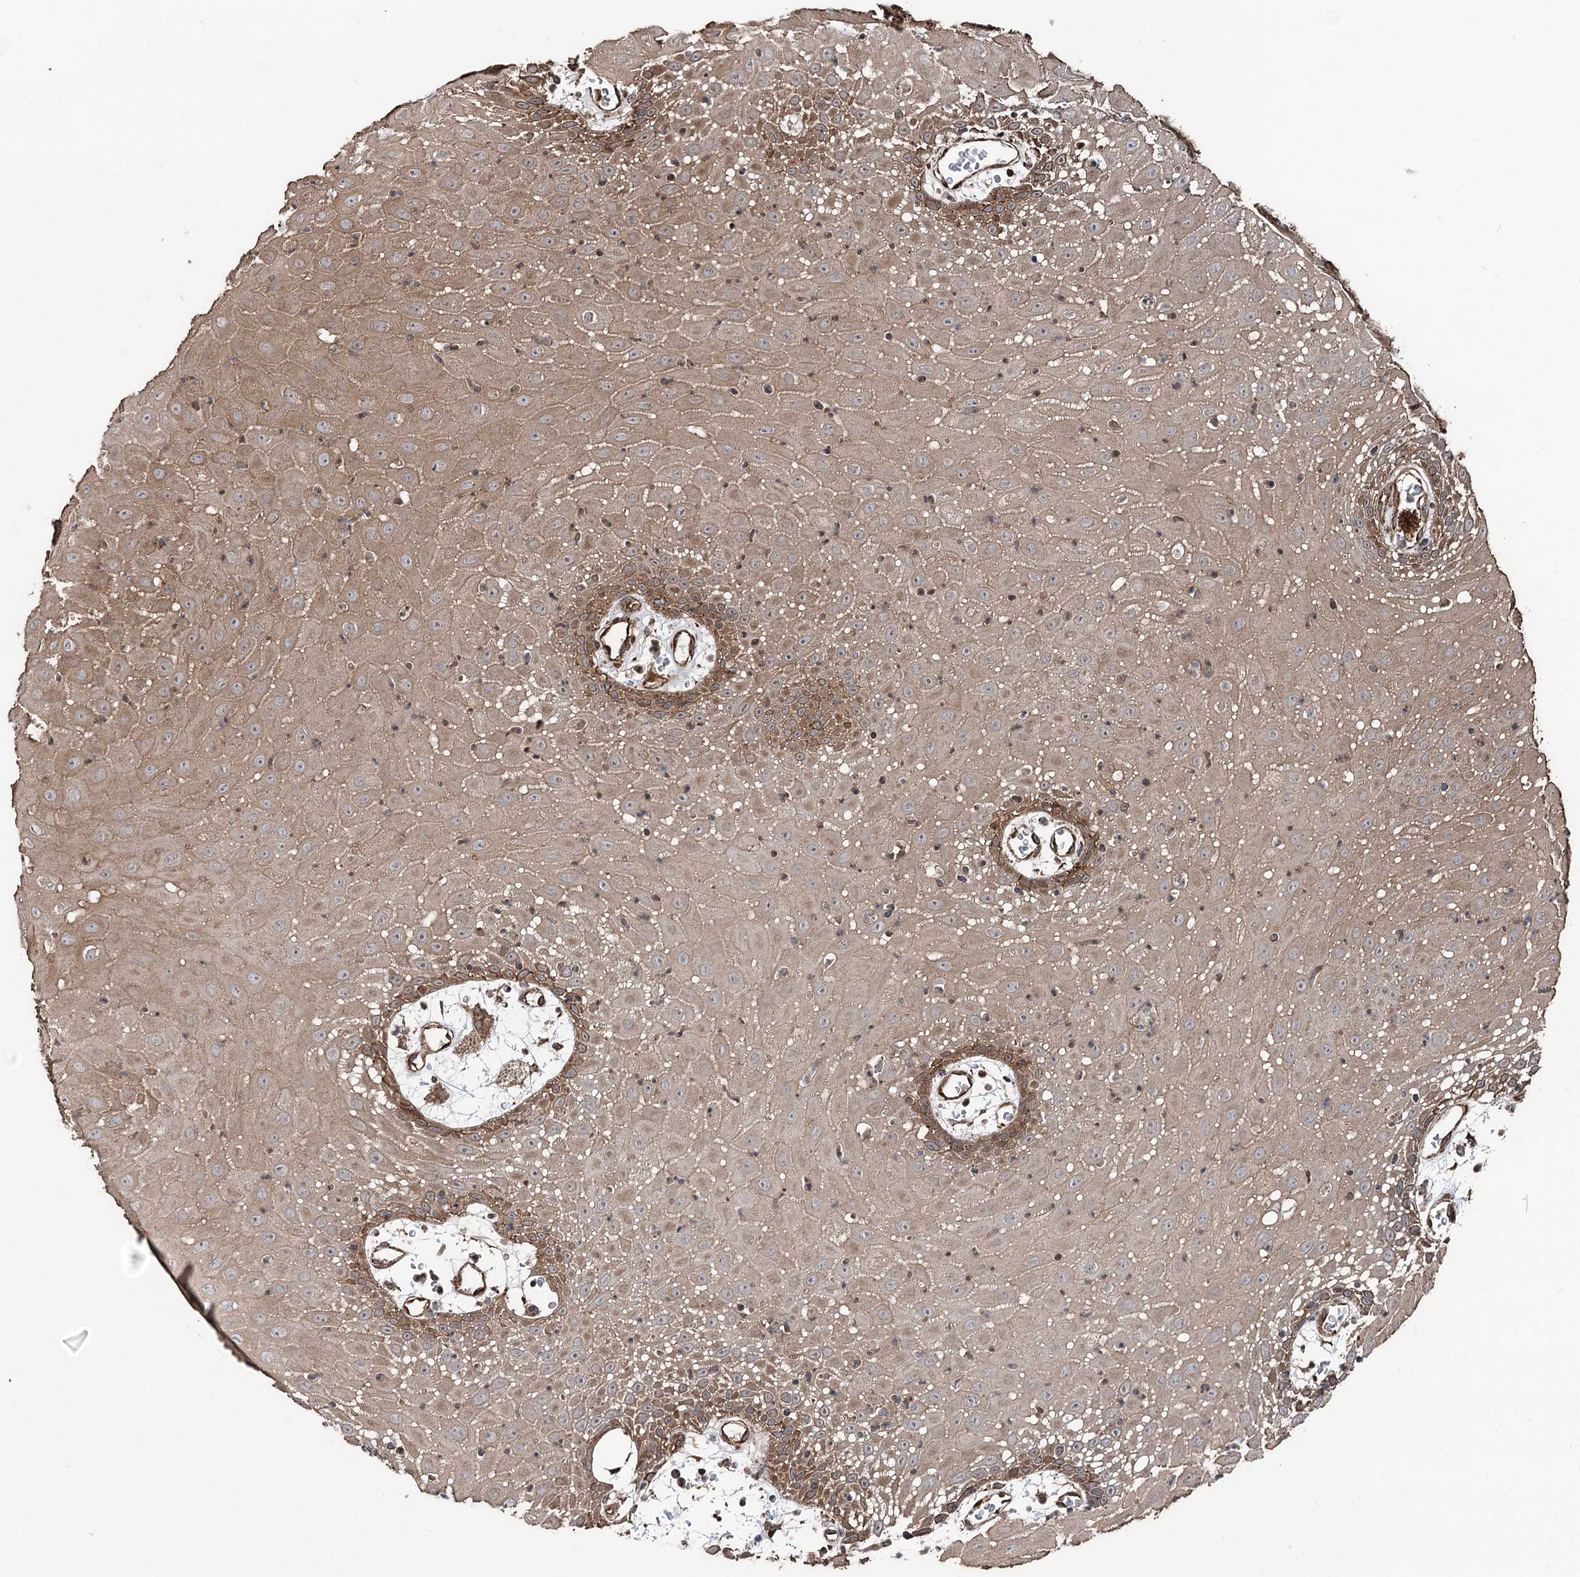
{"staining": {"intensity": "strong", "quantity": "25%-75%", "location": "cytoplasmic/membranous"}, "tissue": "oral mucosa", "cell_type": "Squamous epithelial cells", "image_type": "normal", "snomed": [{"axis": "morphology", "description": "Normal tissue, NOS"}, {"axis": "topography", "description": "Skeletal muscle"}, {"axis": "topography", "description": "Oral tissue"}, {"axis": "topography", "description": "Salivary gland"}, {"axis": "topography", "description": "Peripheral nerve tissue"}], "caption": "This image displays IHC staining of benign human oral mucosa, with high strong cytoplasmic/membranous expression in approximately 25%-75% of squamous epithelial cells.", "gene": "ITFG2", "patient": {"sex": "male", "age": 54}}